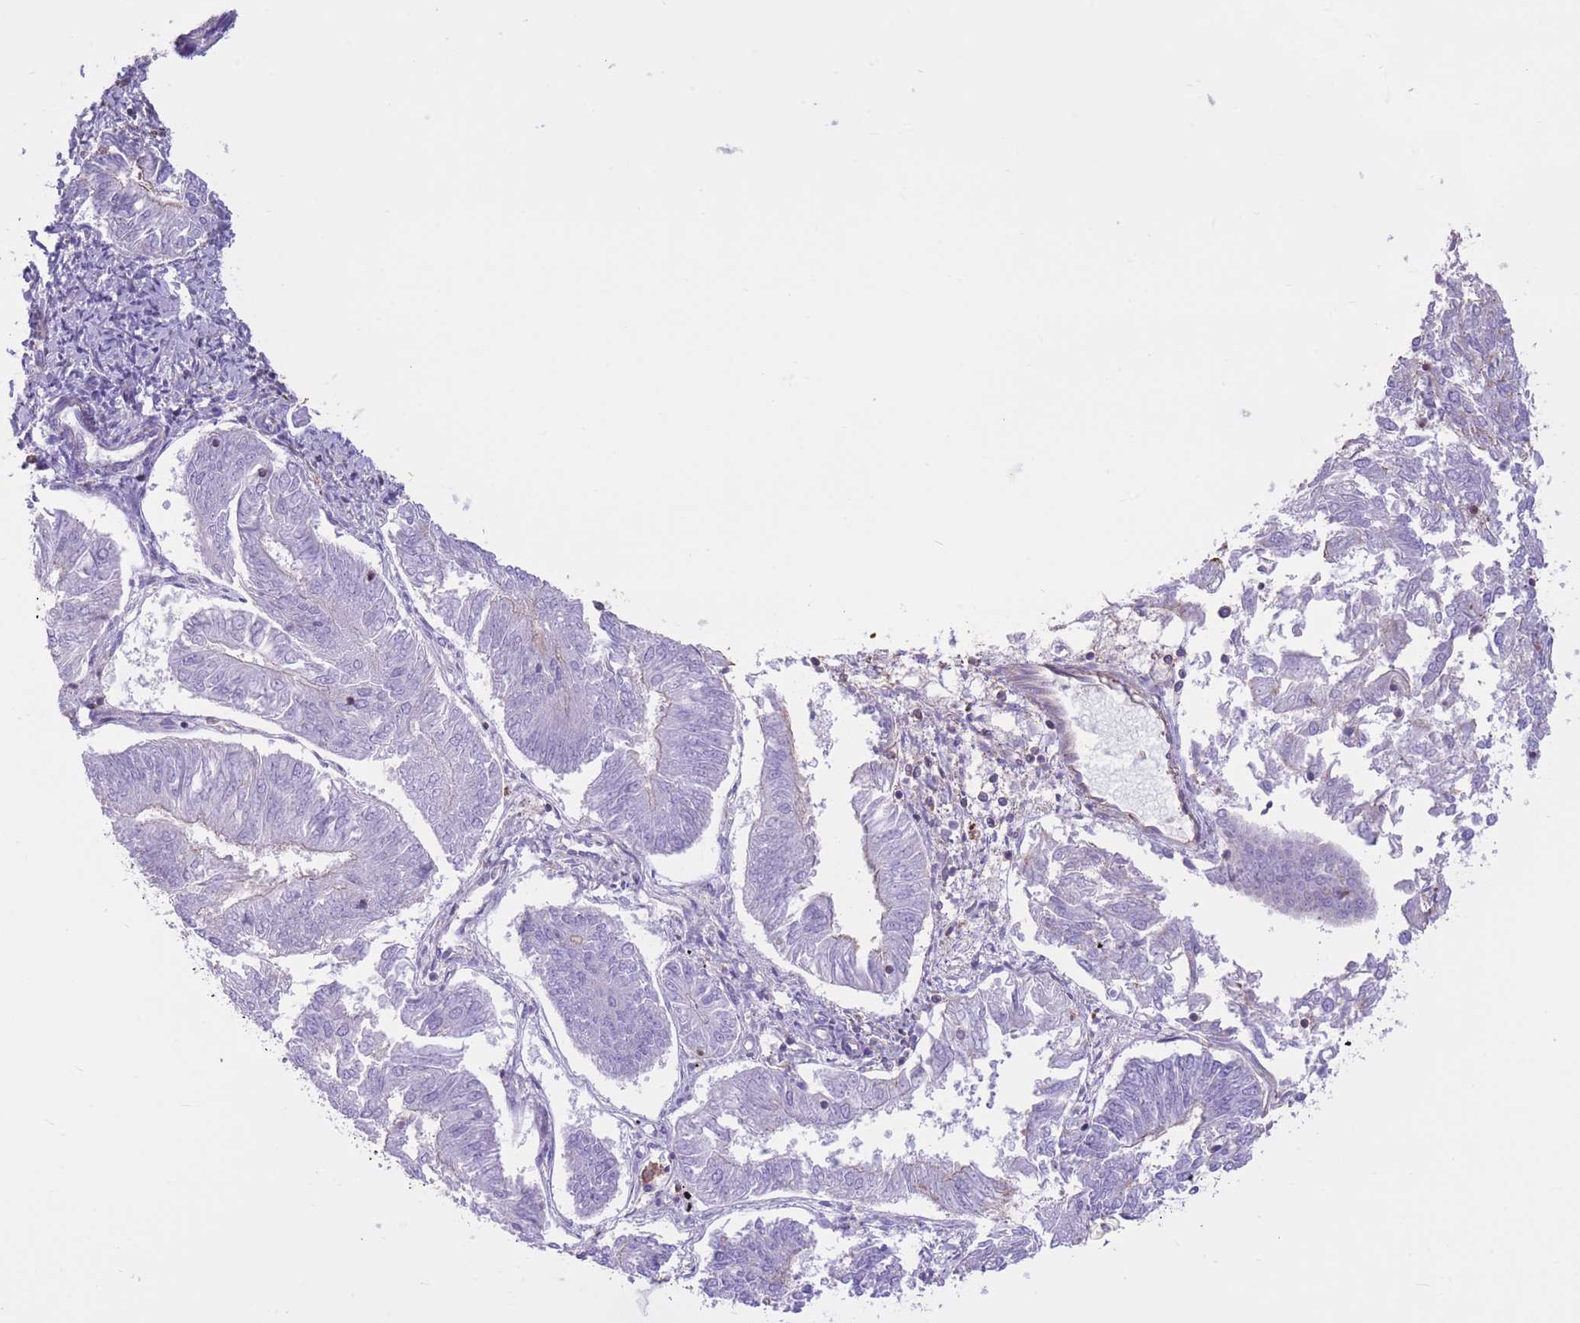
{"staining": {"intensity": "negative", "quantity": "none", "location": "none"}, "tissue": "endometrial cancer", "cell_type": "Tumor cells", "image_type": "cancer", "snomed": [{"axis": "morphology", "description": "Adenocarcinoma, NOS"}, {"axis": "topography", "description": "Endometrium"}], "caption": "An immunohistochemistry image of endometrial cancer (adenocarcinoma) is shown. There is no staining in tumor cells of endometrial cancer (adenocarcinoma).", "gene": "PDHA1", "patient": {"sex": "female", "age": 58}}